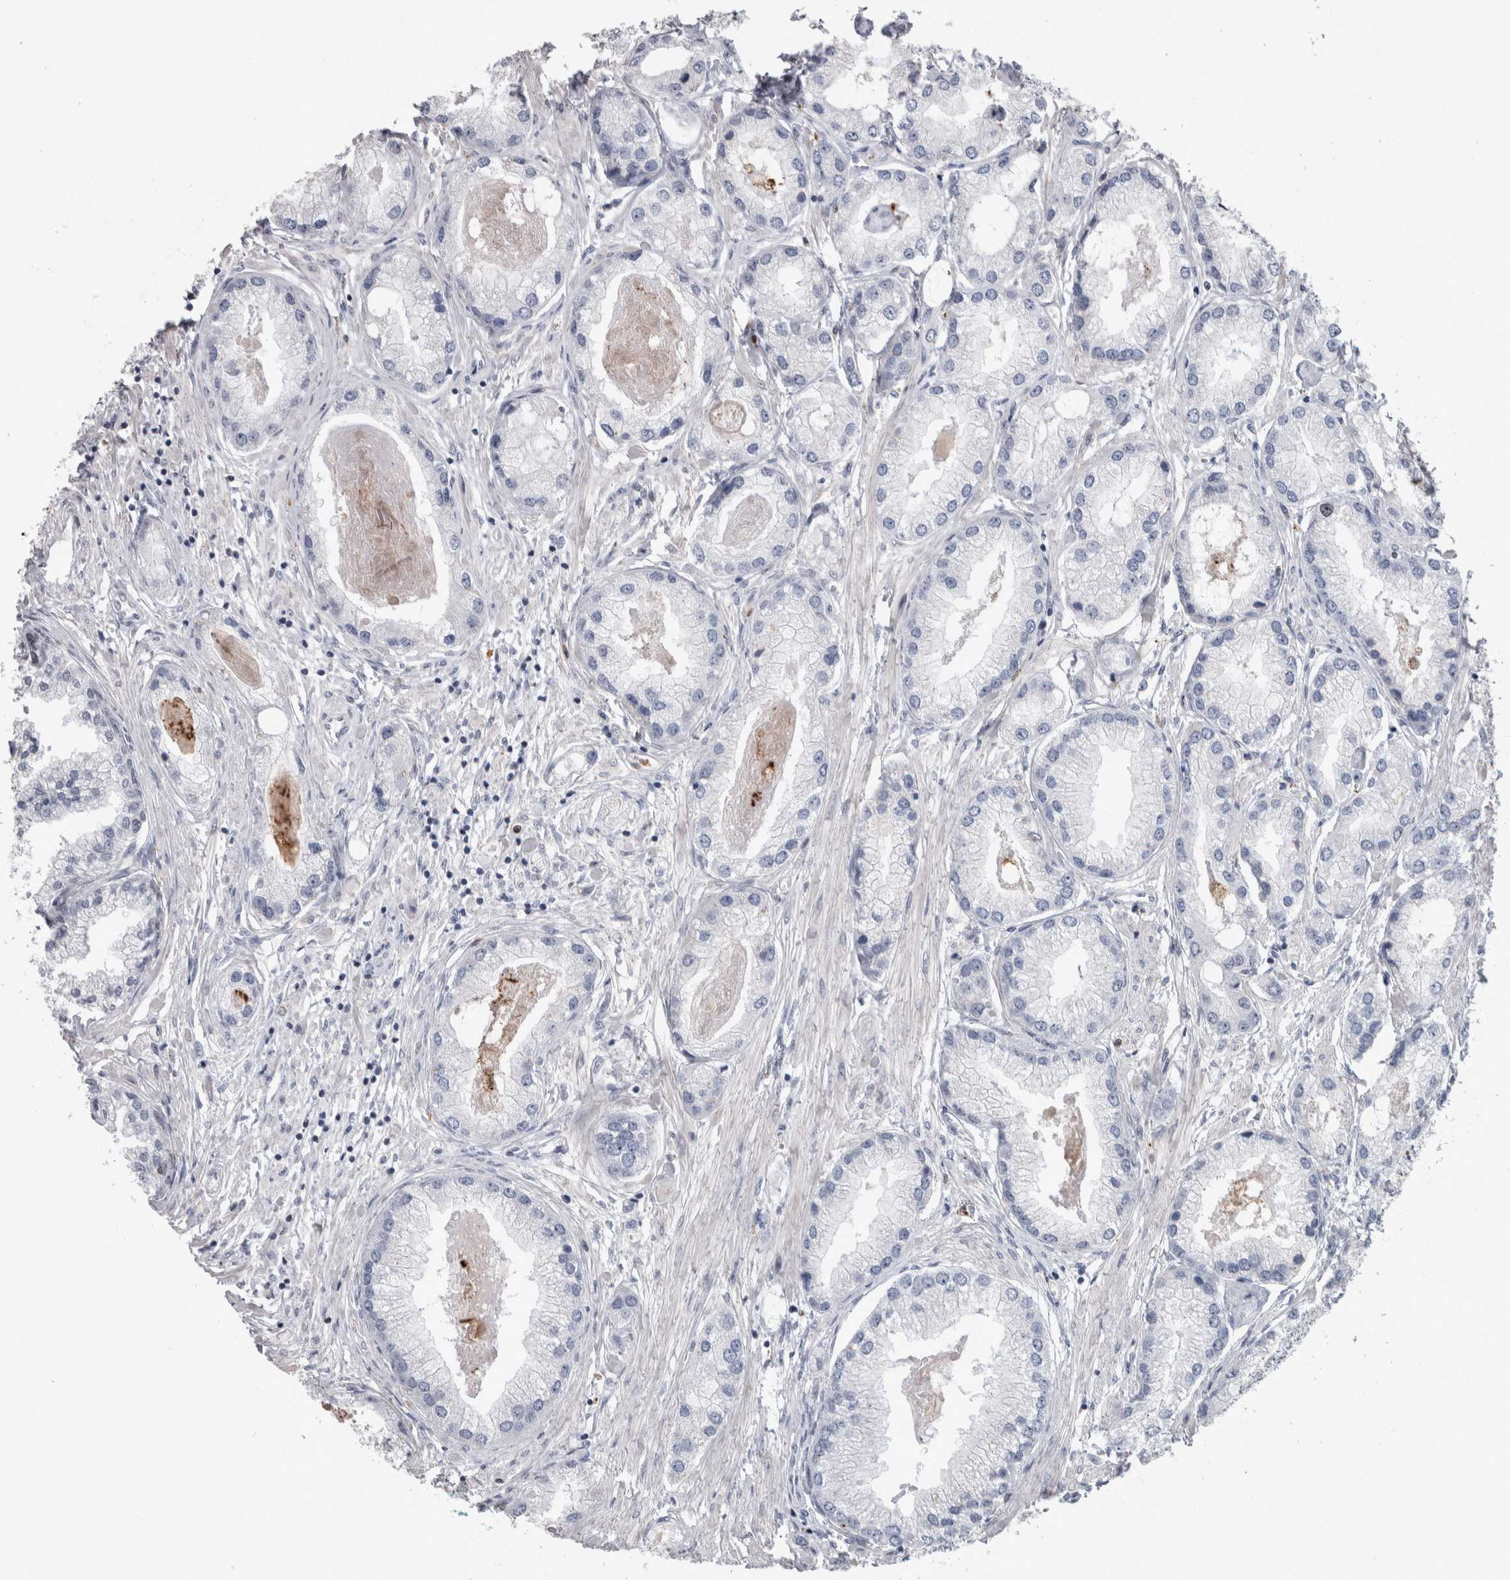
{"staining": {"intensity": "negative", "quantity": "none", "location": "none"}, "tissue": "prostate cancer", "cell_type": "Tumor cells", "image_type": "cancer", "snomed": [{"axis": "morphology", "description": "Adenocarcinoma, Low grade"}, {"axis": "topography", "description": "Prostate"}], "caption": "The immunohistochemistry (IHC) photomicrograph has no significant staining in tumor cells of prostate cancer tissue.", "gene": "POLD2", "patient": {"sex": "male", "age": 62}}